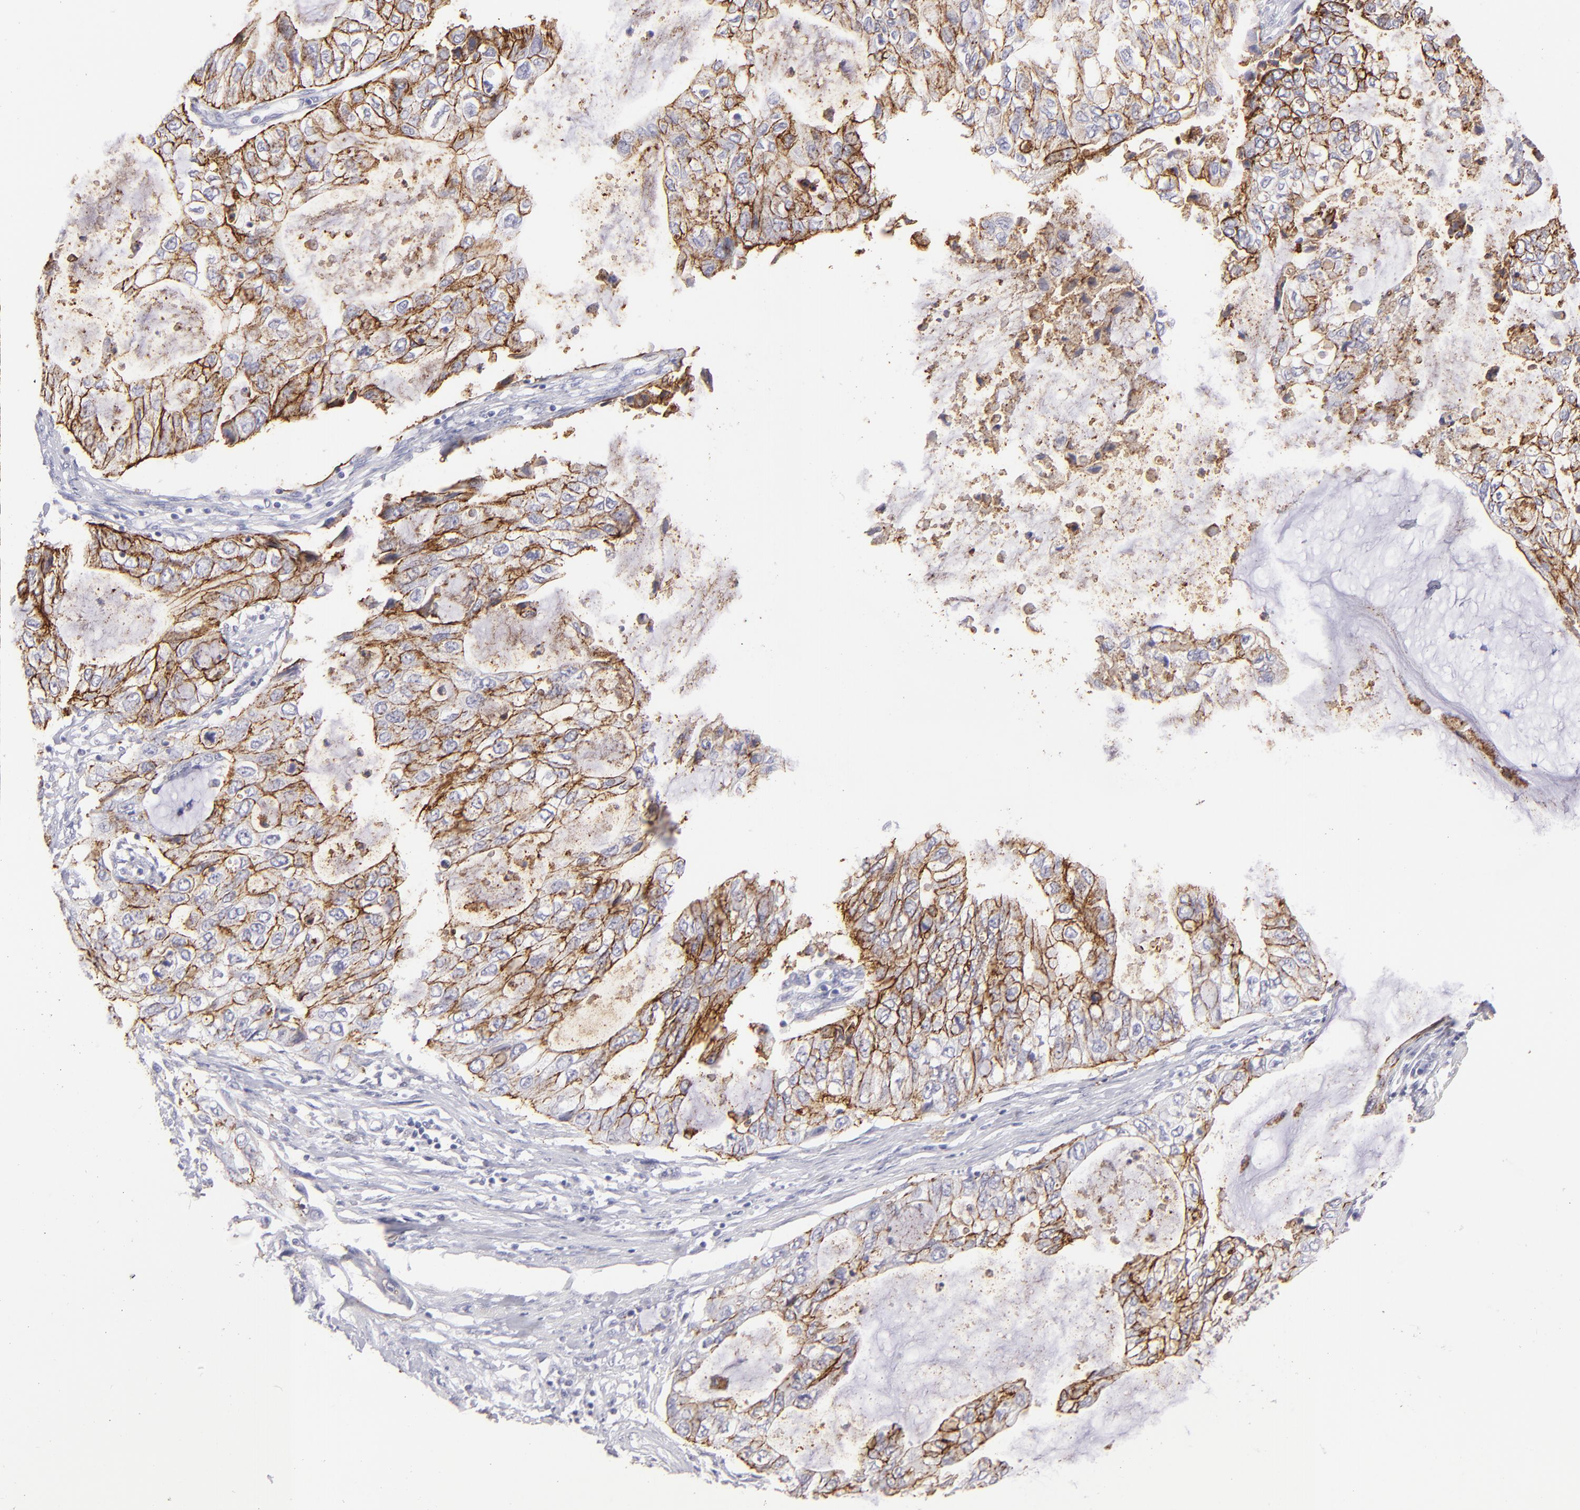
{"staining": {"intensity": "moderate", "quantity": ">75%", "location": "cytoplasmic/membranous"}, "tissue": "stomach cancer", "cell_type": "Tumor cells", "image_type": "cancer", "snomed": [{"axis": "morphology", "description": "Adenocarcinoma, NOS"}, {"axis": "topography", "description": "Stomach, upper"}], "caption": "Human stomach cancer (adenocarcinoma) stained for a protein (brown) exhibits moderate cytoplasmic/membranous positive positivity in about >75% of tumor cells.", "gene": "CLDN4", "patient": {"sex": "female", "age": 52}}